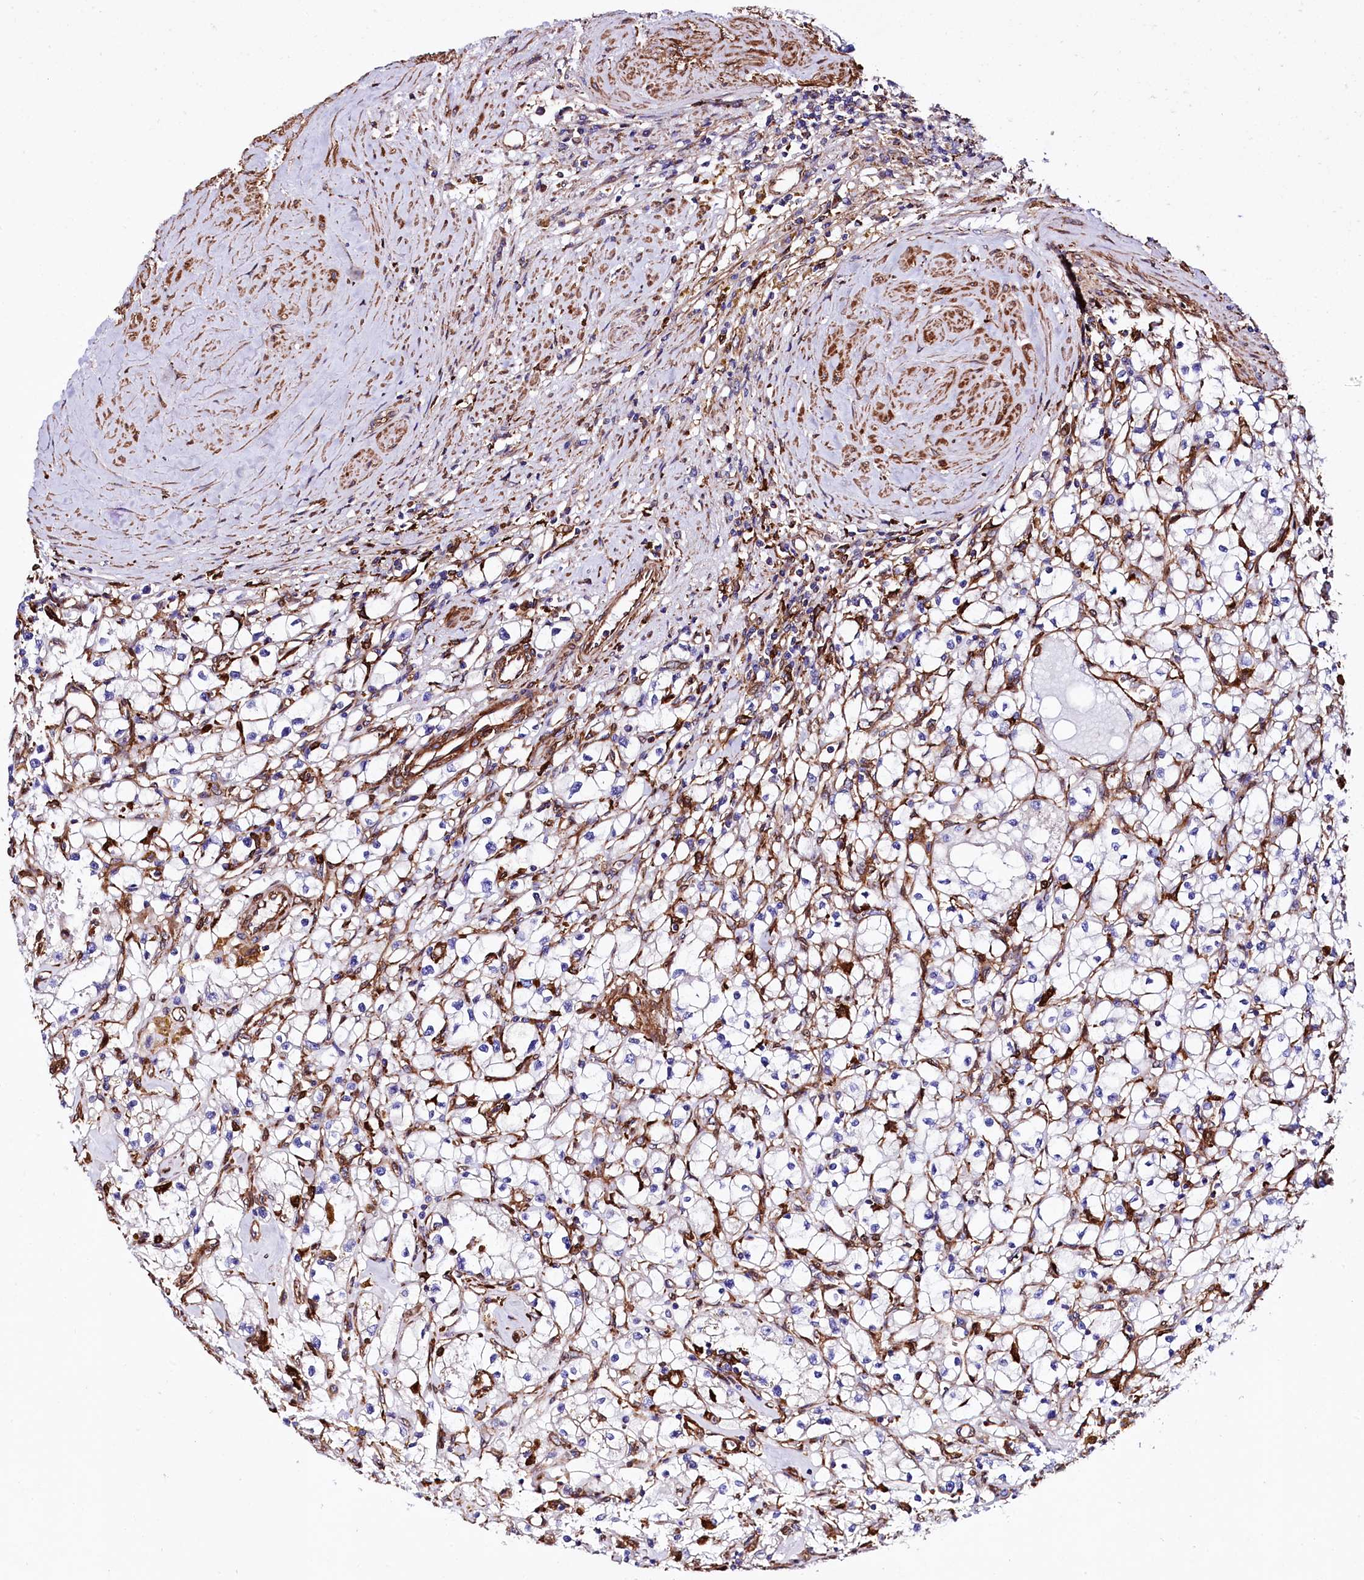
{"staining": {"intensity": "negative", "quantity": "none", "location": "none"}, "tissue": "renal cancer", "cell_type": "Tumor cells", "image_type": "cancer", "snomed": [{"axis": "morphology", "description": "Adenocarcinoma, NOS"}, {"axis": "topography", "description": "Kidney"}], "caption": "Immunohistochemical staining of human renal cancer (adenocarcinoma) demonstrates no significant staining in tumor cells.", "gene": "STAMBPL1", "patient": {"sex": "male", "age": 56}}